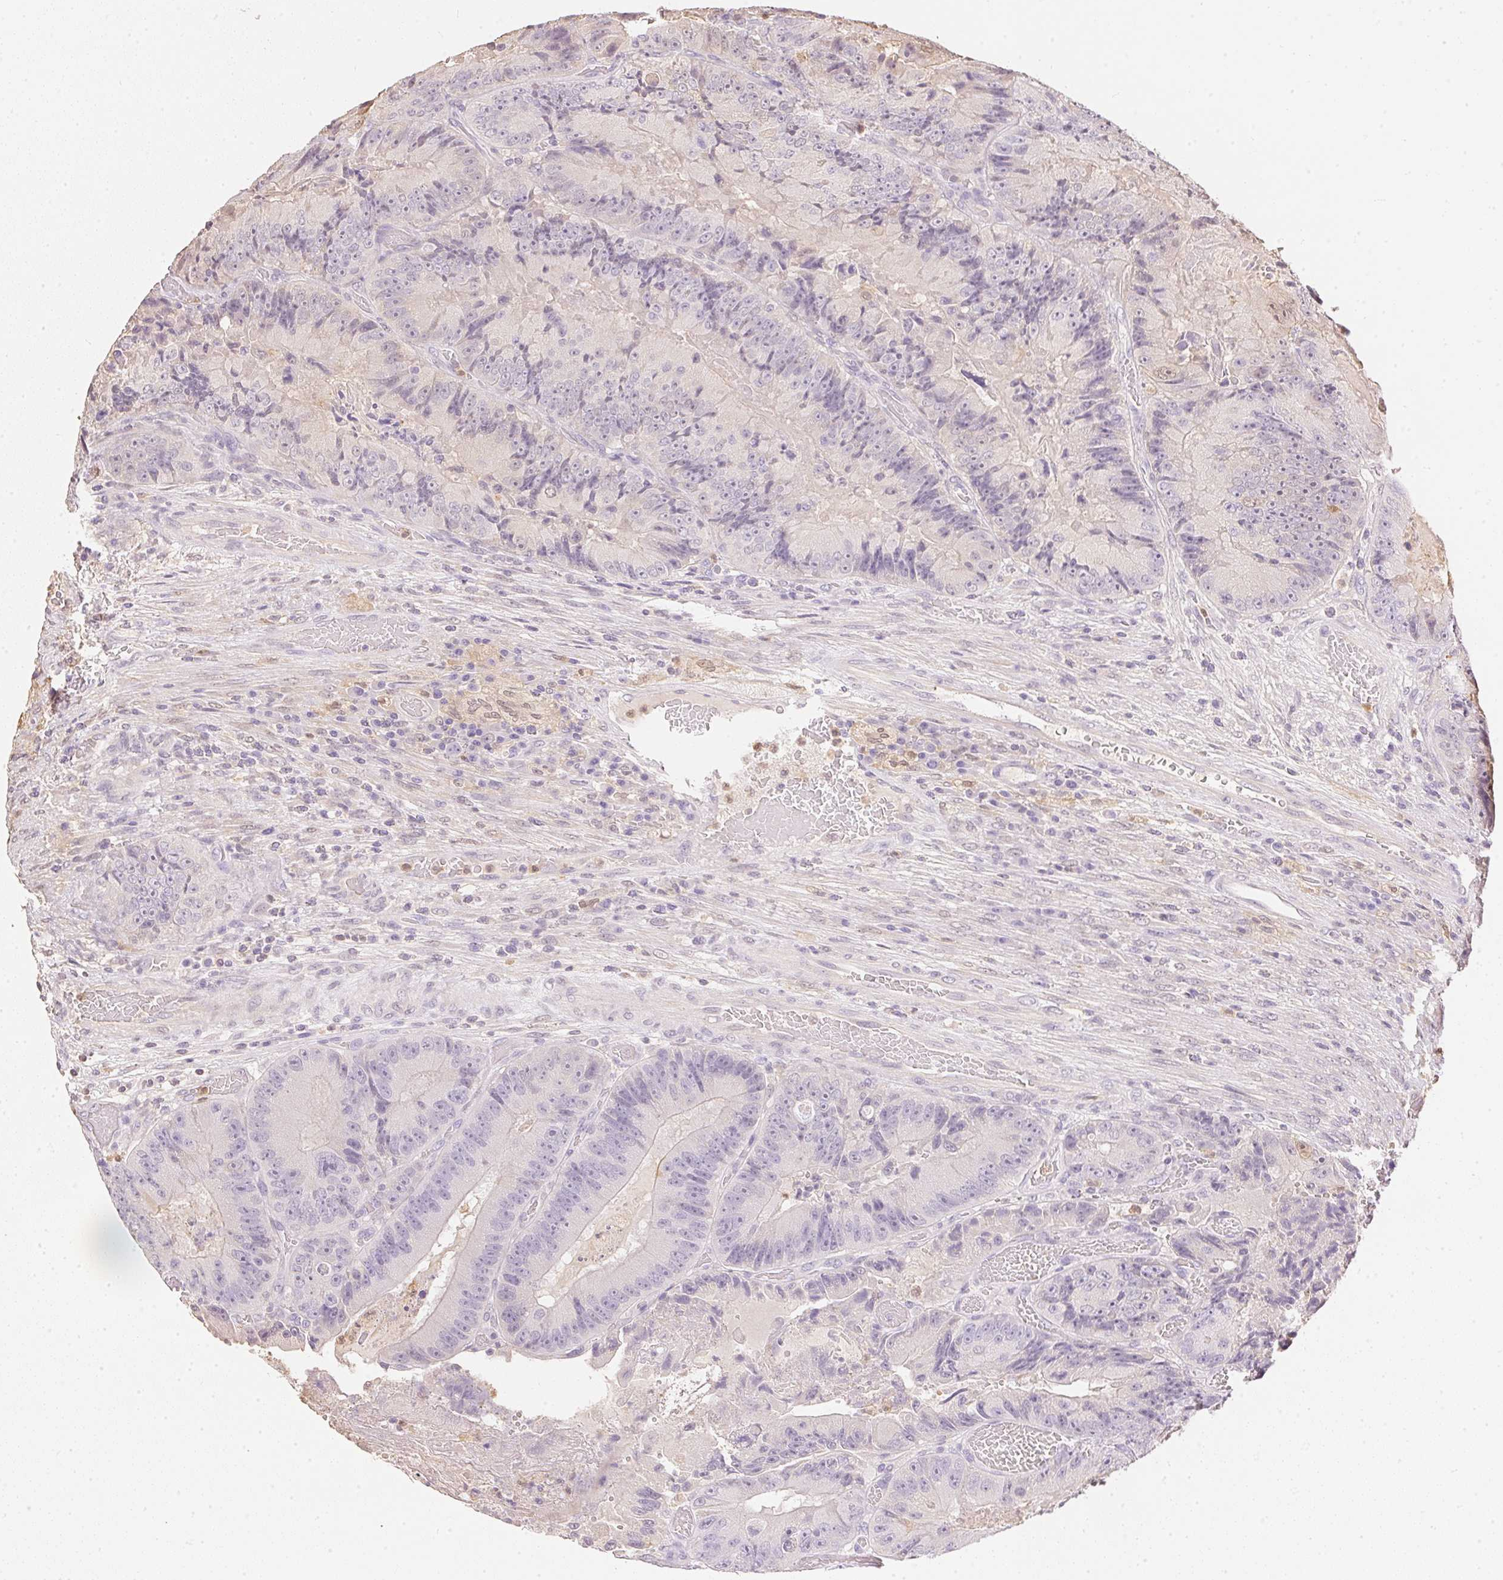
{"staining": {"intensity": "negative", "quantity": "none", "location": "none"}, "tissue": "colorectal cancer", "cell_type": "Tumor cells", "image_type": "cancer", "snomed": [{"axis": "morphology", "description": "Adenocarcinoma, NOS"}, {"axis": "topography", "description": "Colon"}], "caption": "The histopathology image reveals no staining of tumor cells in colorectal adenocarcinoma.", "gene": "S100A3", "patient": {"sex": "female", "age": 86}}